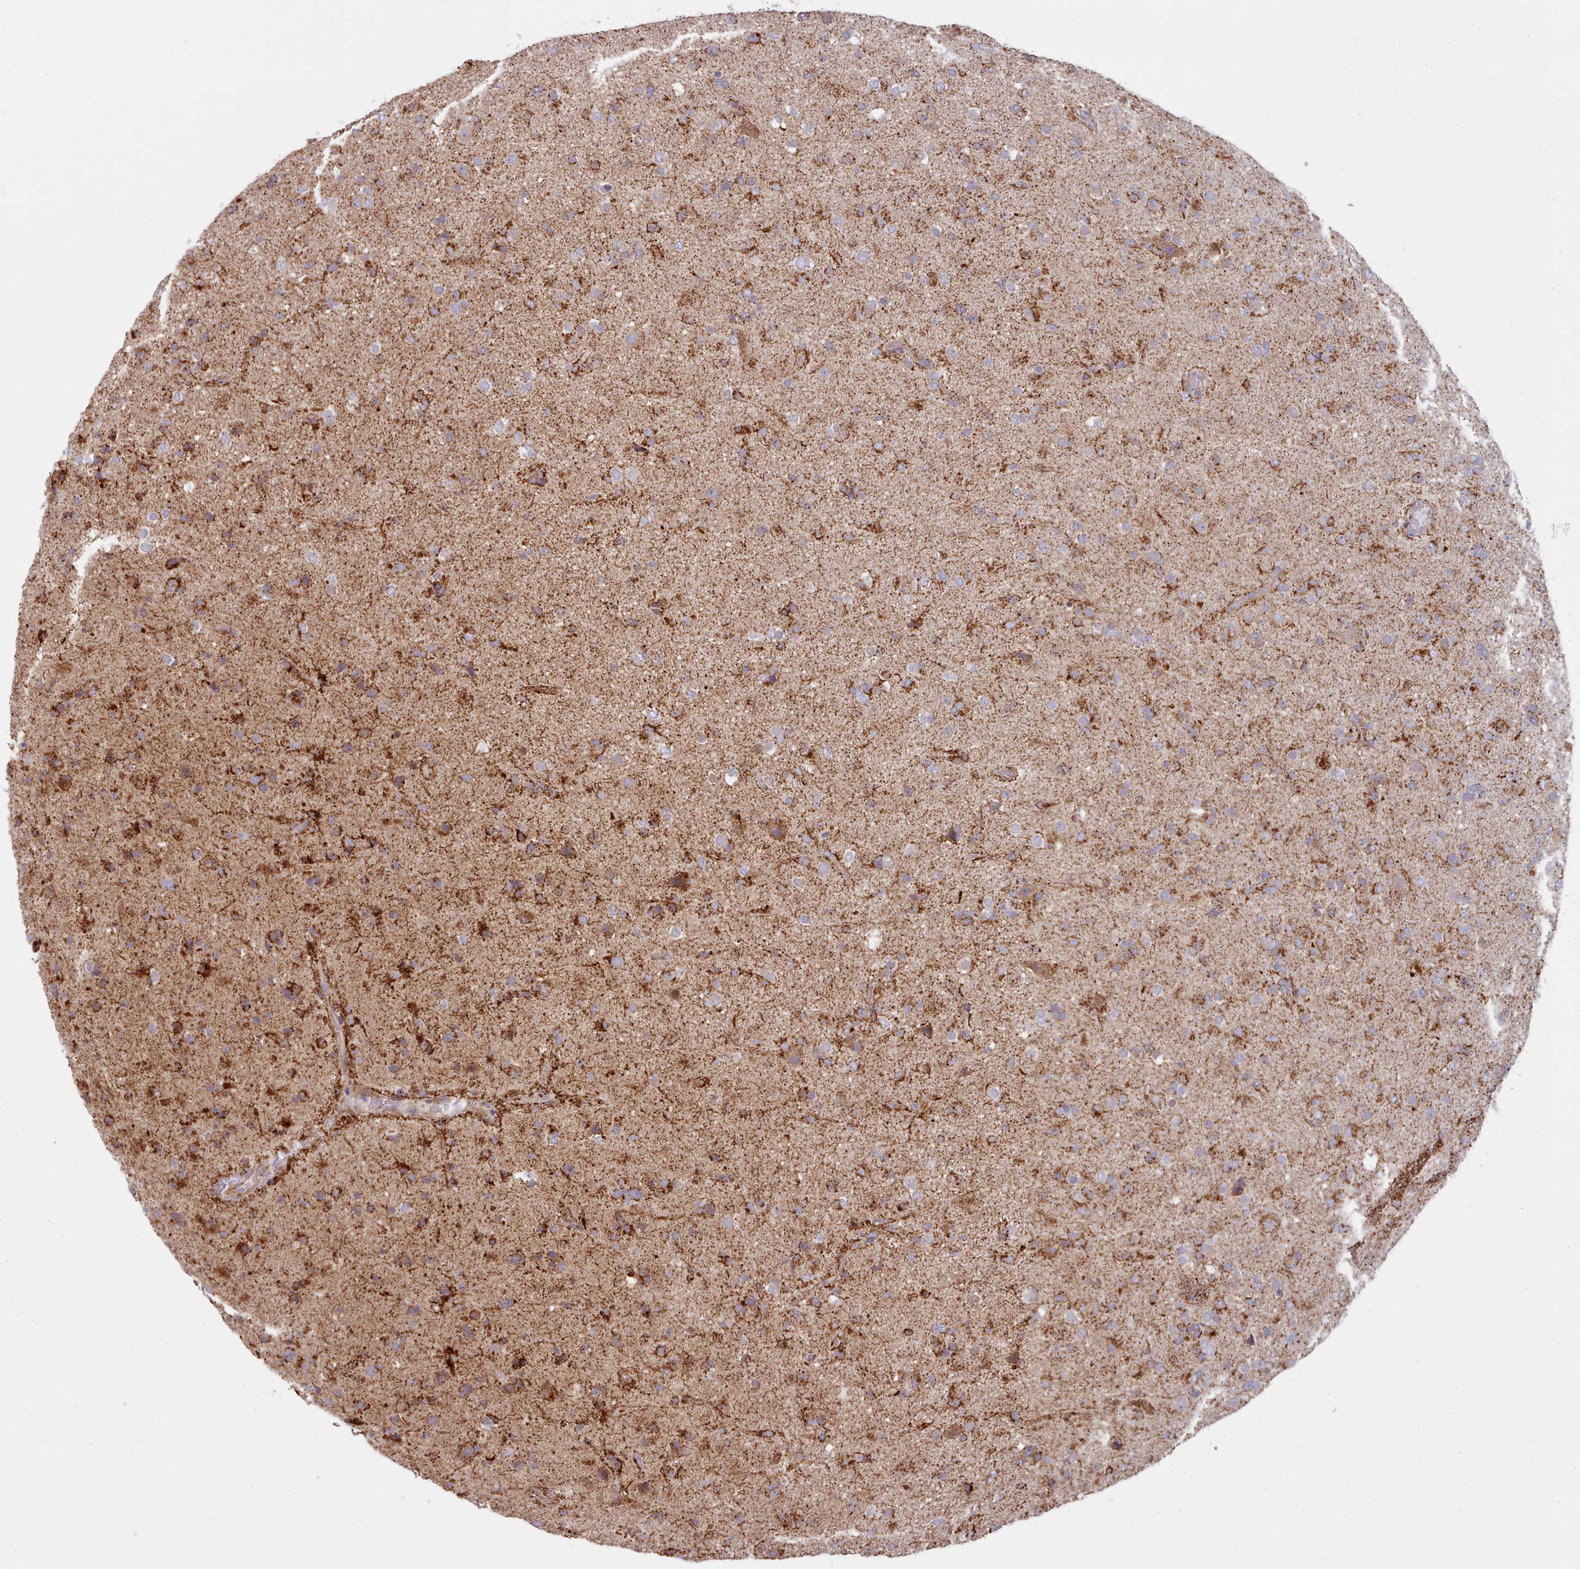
{"staining": {"intensity": "moderate", "quantity": ">75%", "location": "cytoplasmic/membranous"}, "tissue": "glioma", "cell_type": "Tumor cells", "image_type": "cancer", "snomed": [{"axis": "morphology", "description": "Glioma, malignant, Low grade"}, {"axis": "topography", "description": "Brain"}], "caption": "Moderate cytoplasmic/membranous staining is seen in about >75% of tumor cells in malignant glioma (low-grade).", "gene": "HSDL2", "patient": {"sex": "male", "age": 65}}